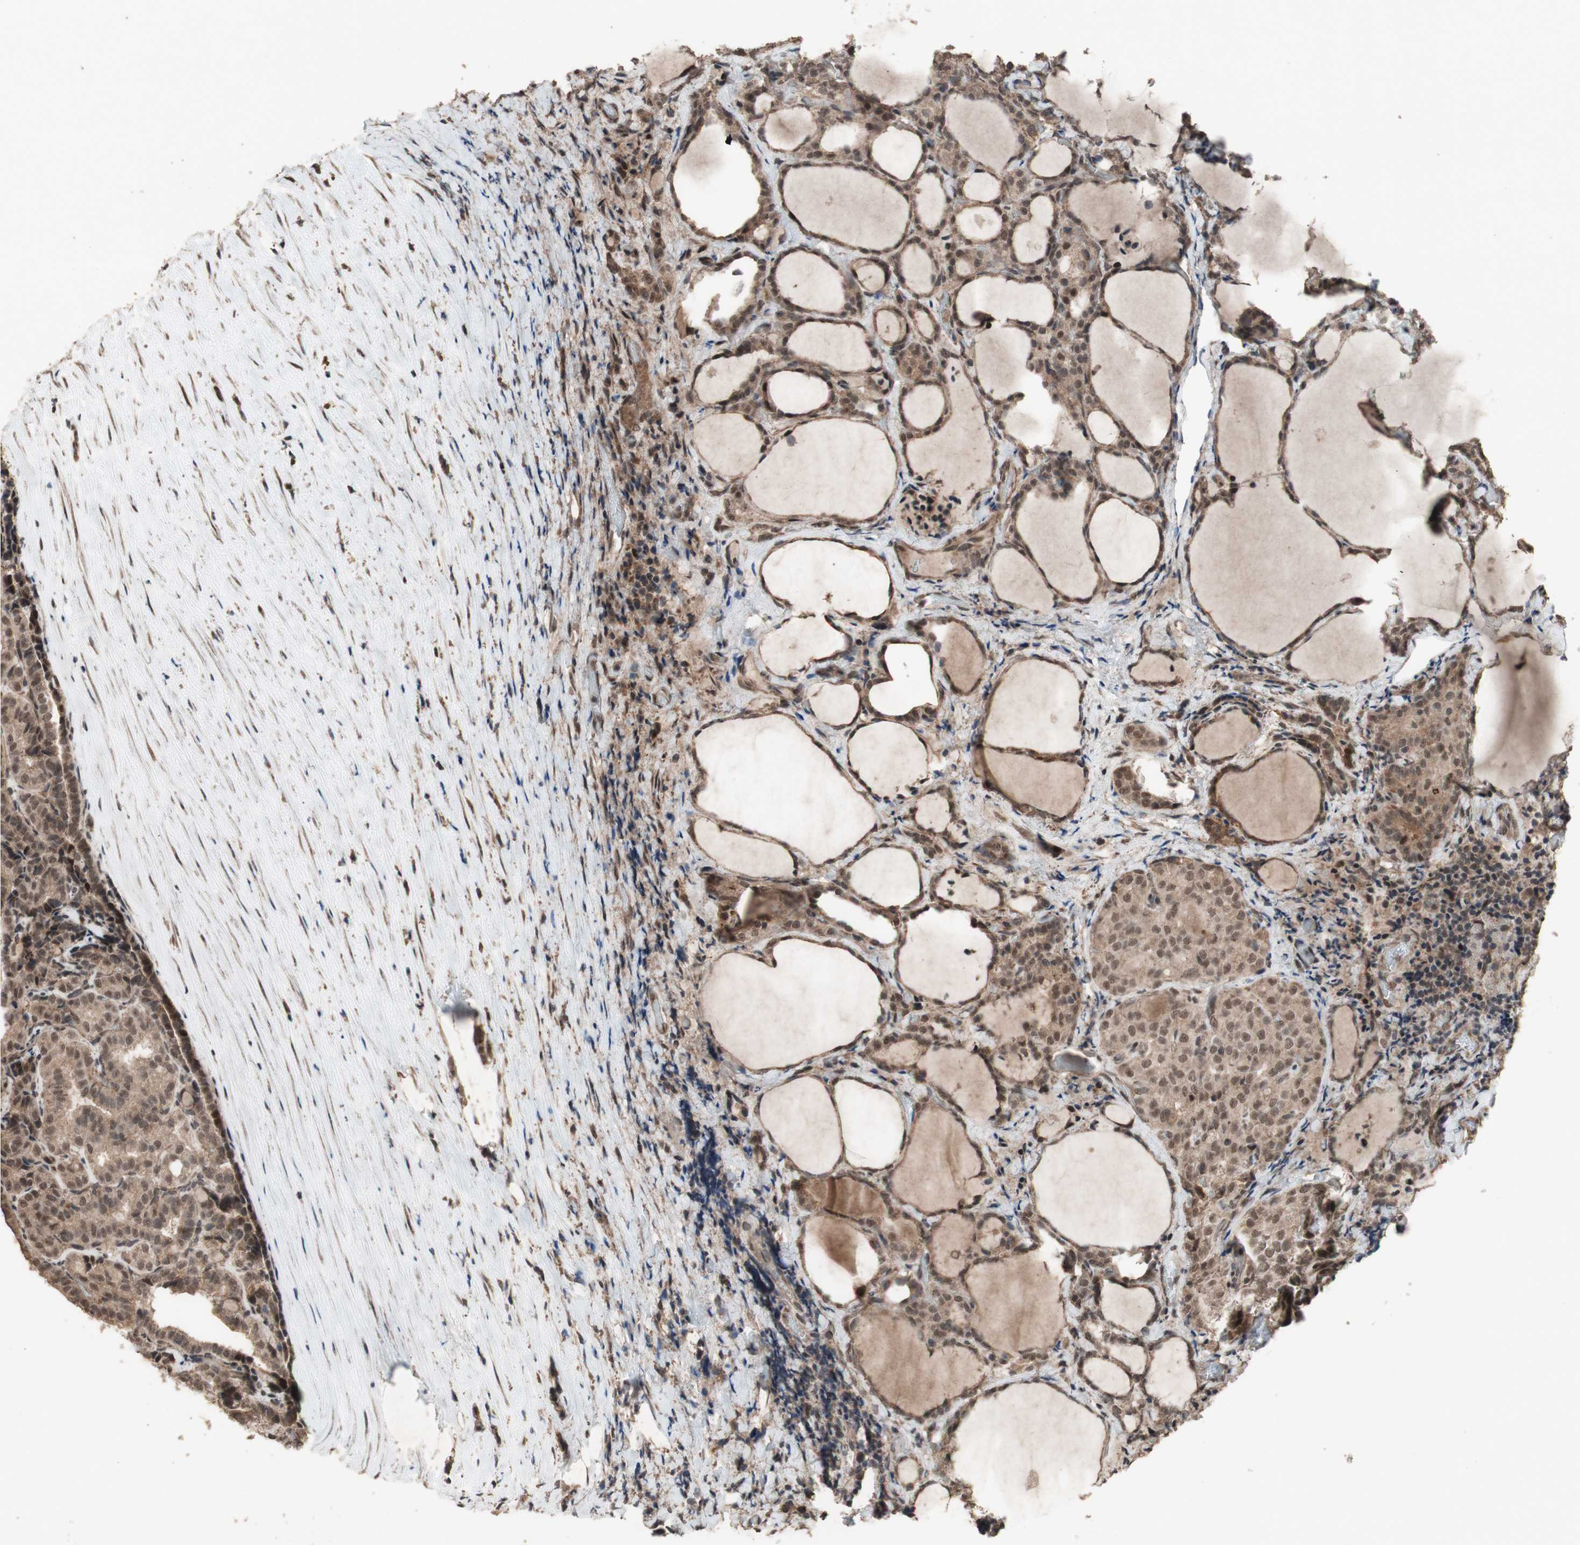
{"staining": {"intensity": "moderate", "quantity": ">75%", "location": "cytoplasmic/membranous,nuclear"}, "tissue": "thyroid cancer", "cell_type": "Tumor cells", "image_type": "cancer", "snomed": [{"axis": "morphology", "description": "Normal tissue, NOS"}, {"axis": "morphology", "description": "Papillary adenocarcinoma, NOS"}, {"axis": "topography", "description": "Thyroid gland"}], "caption": "Protein staining of thyroid cancer (papillary adenocarcinoma) tissue shows moderate cytoplasmic/membranous and nuclear staining in approximately >75% of tumor cells.", "gene": "KANSL1", "patient": {"sex": "female", "age": 30}}